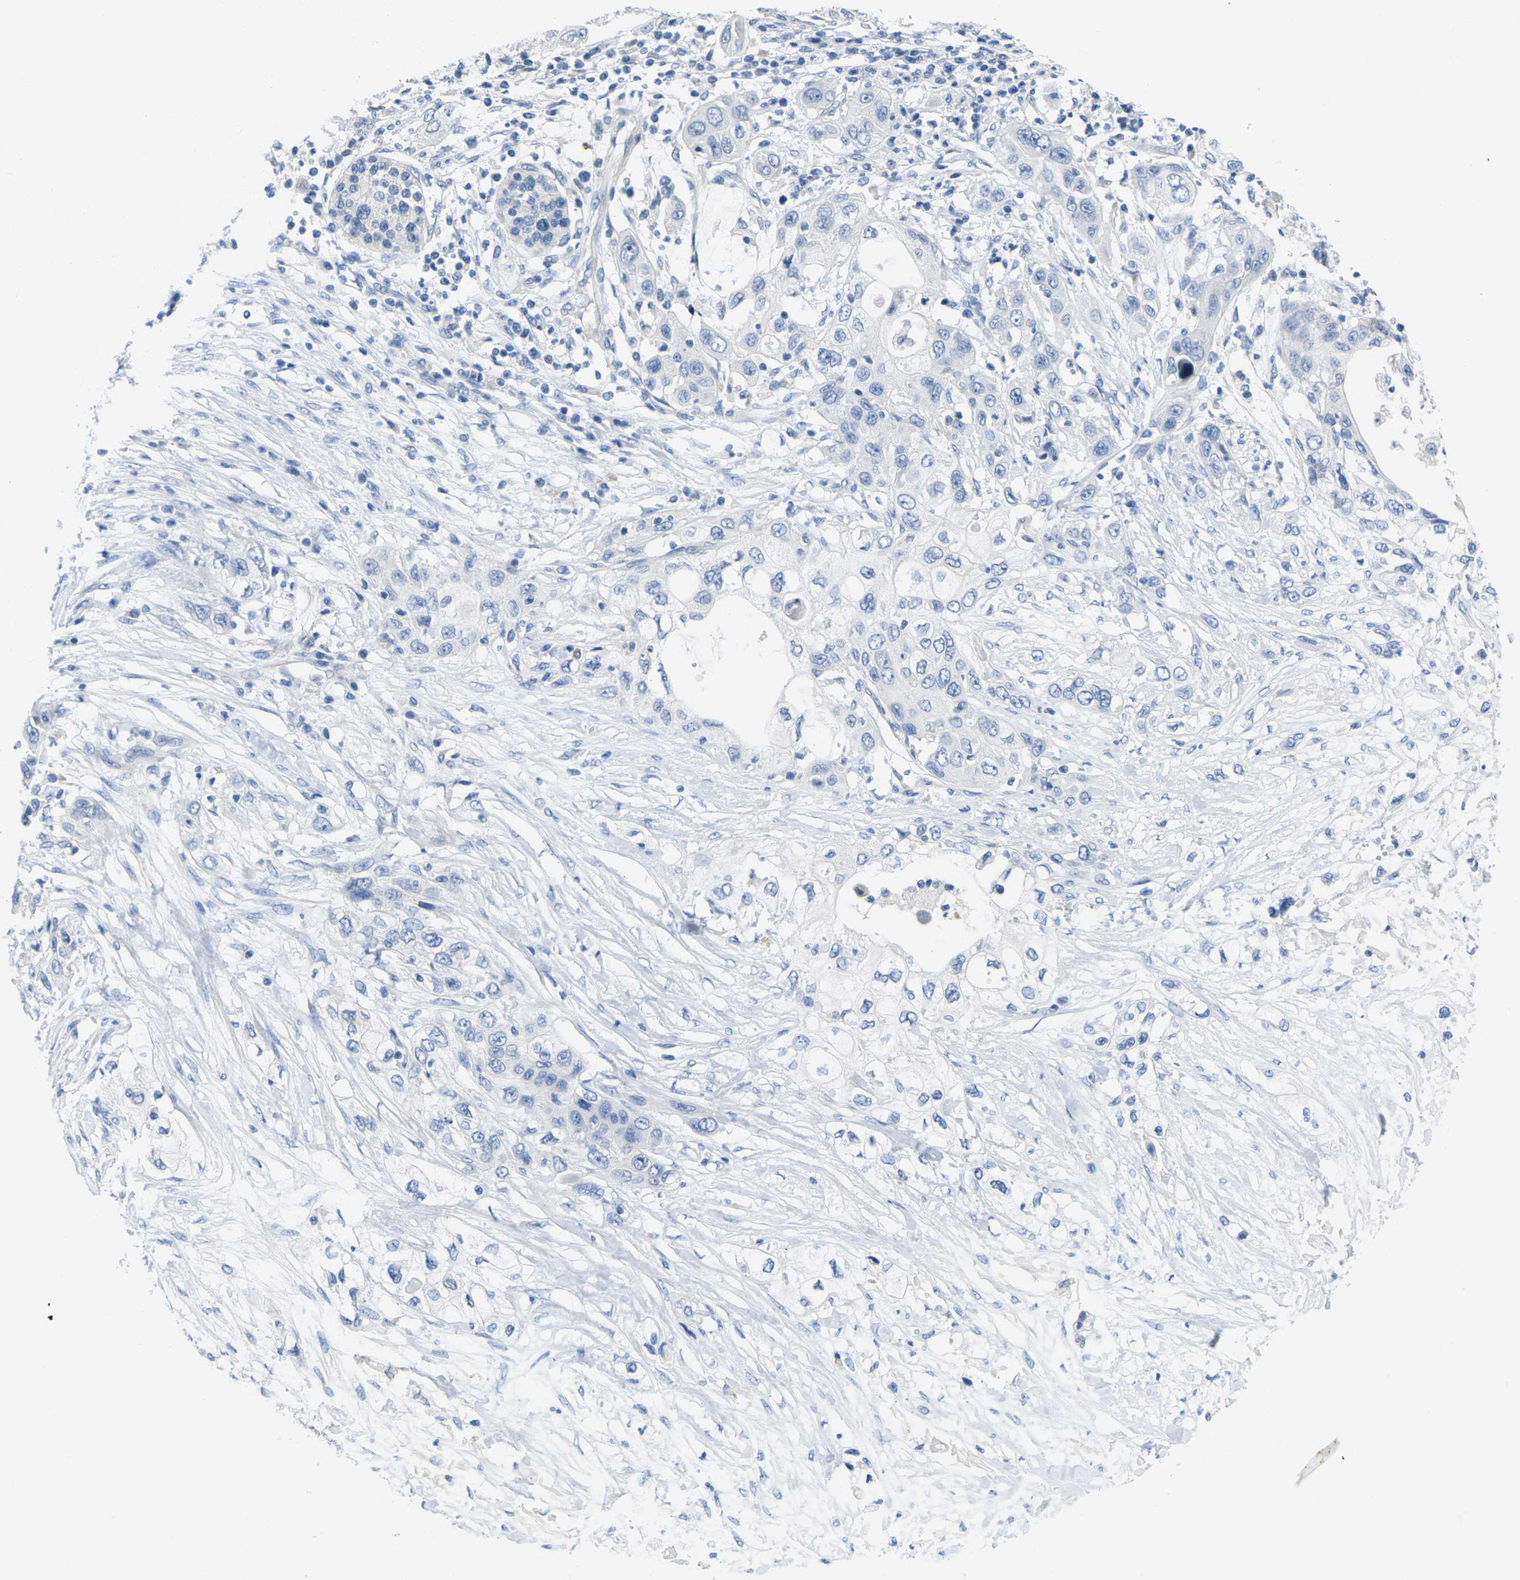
{"staining": {"intensity": "negative", "quantity": "none", "location": "none"}, "tissue": "pancreatic cancer", "cell_type": "Tumor cells", "image_type": "cancer", "snomed": [{"axis": "morphology", "description": "Adenocarcinoma, NOS"}, {"axis": "topography", "description": "Pancreas"}], "caption": "An immunohistochemistry (IHC) histopathology image of pancreatic cancer is shown. There is no staining in tumor cells of pancreatic cancer.", "gene": "TNNI3", "patient": {"sex": "female", "age": 70}}